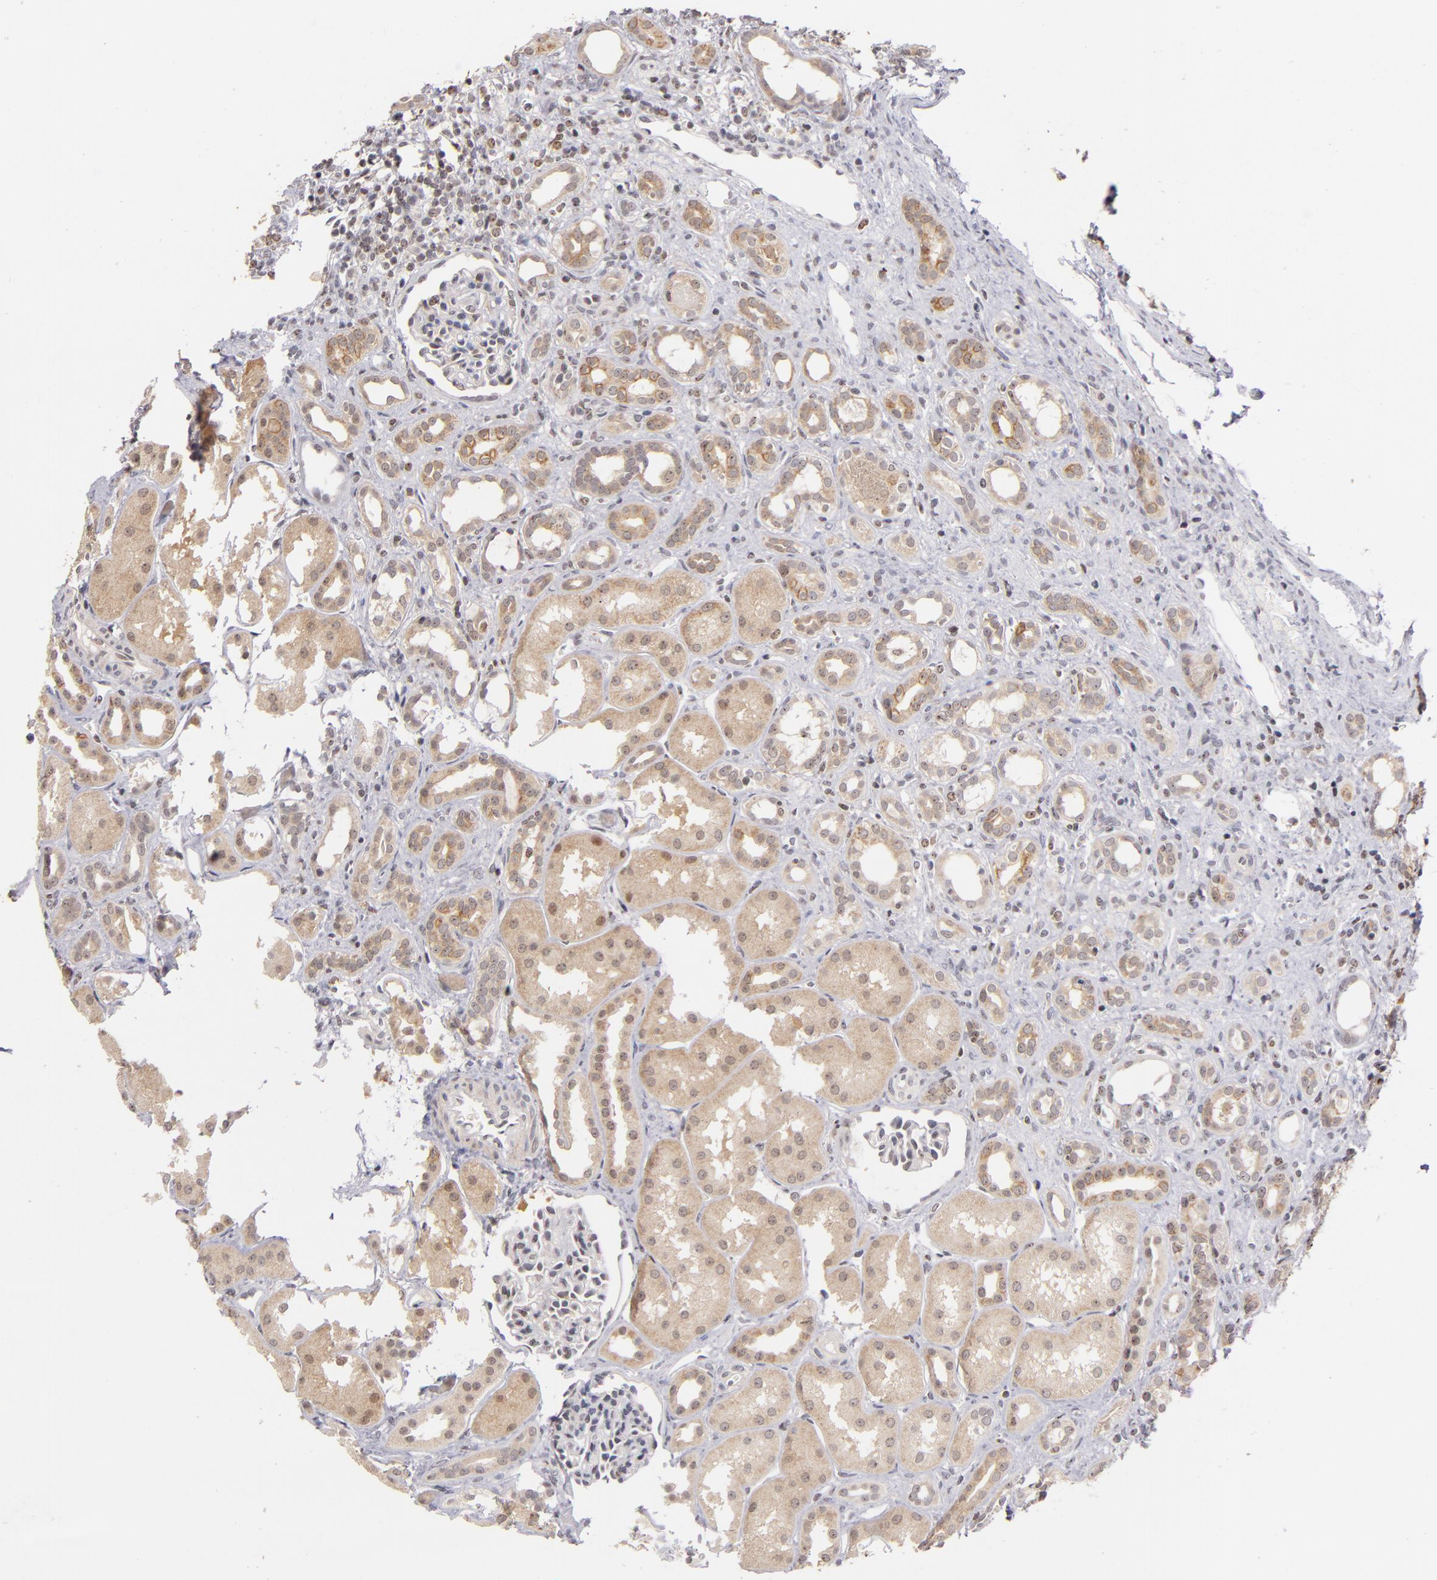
{"staining": {"intensity": "negative", "quantity": "none", "location": "none"}, "tissue": "kidney", "cell_type": "Cells in glomeruli", "image_type": "normal", "snomed": [{"axis": "morphology", "description": "Normal tissue, NOS"}, {"axis": "topography", "description": "Kidney"}], "caption": "This is an immunohistochemistry (IHC) photomicrograph of unremarkable human kidney. There is no expression in cells in glomeruli.", "gene": "PCNX4", "patient": {"sex": "male", "age": 7}}